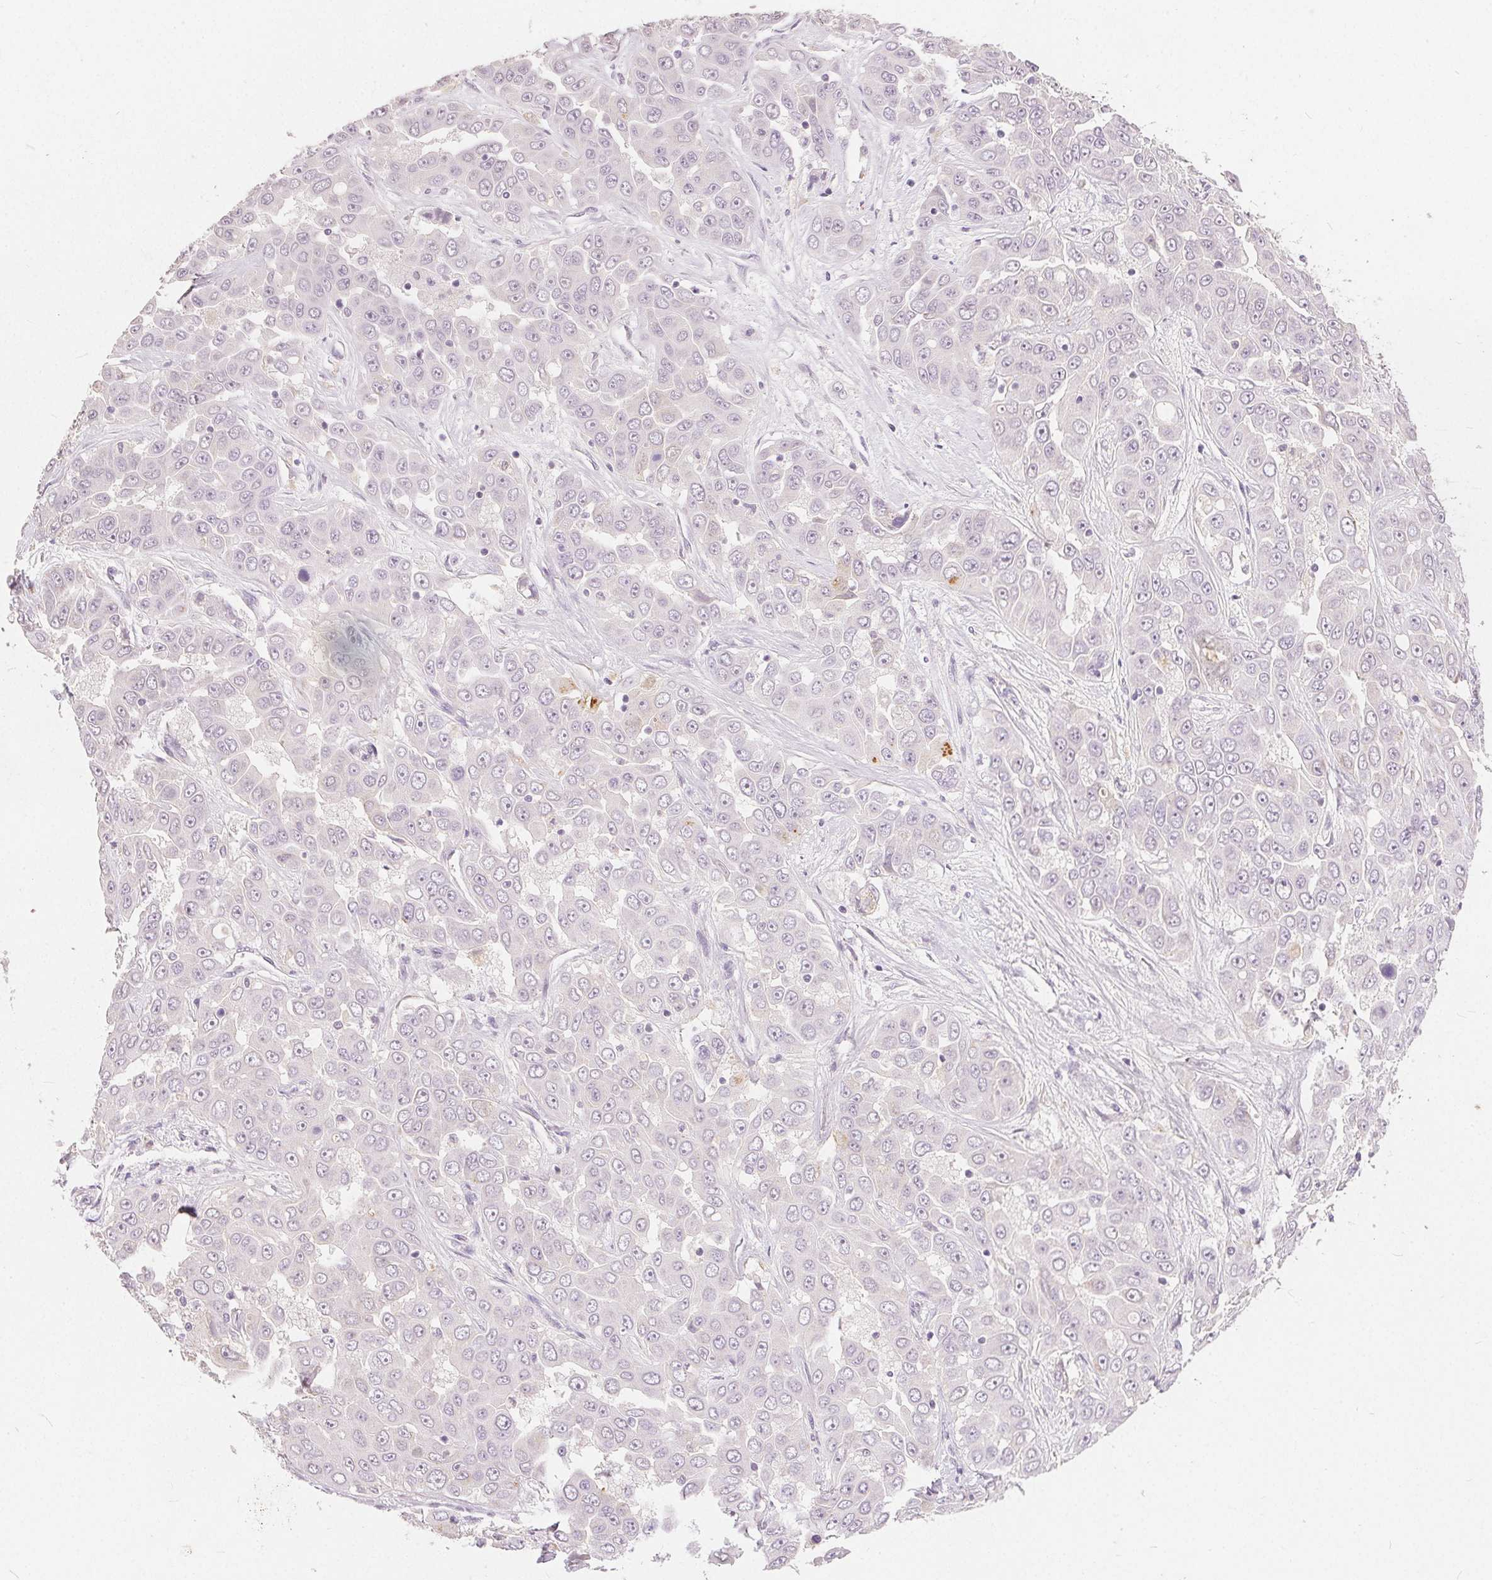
{"staining": {"intensity": "negative", "quantity": "none", "location": "none"}, "tissue": "liver cancer", "cell_type": "Tumor cells", "image_type": "cancer", "snomed": [{"axis": "morphology", "description": "Cholangiocarcinoma"}, {"axis": "topography", "description": "Liver"}], "caption": "An IHC histopathology image of cholangiocarcinoma (liver) is shown. There is no staining in tumor cells of cholangiocarcinoma (liver). The staining was performed using DAB to visualize the protein expression in brown, while the nuclei were stained in blue with hematoxylin (Magnification: 20x).", "gene": "CA12", "patient": {"sex": "female", "age": 52}}